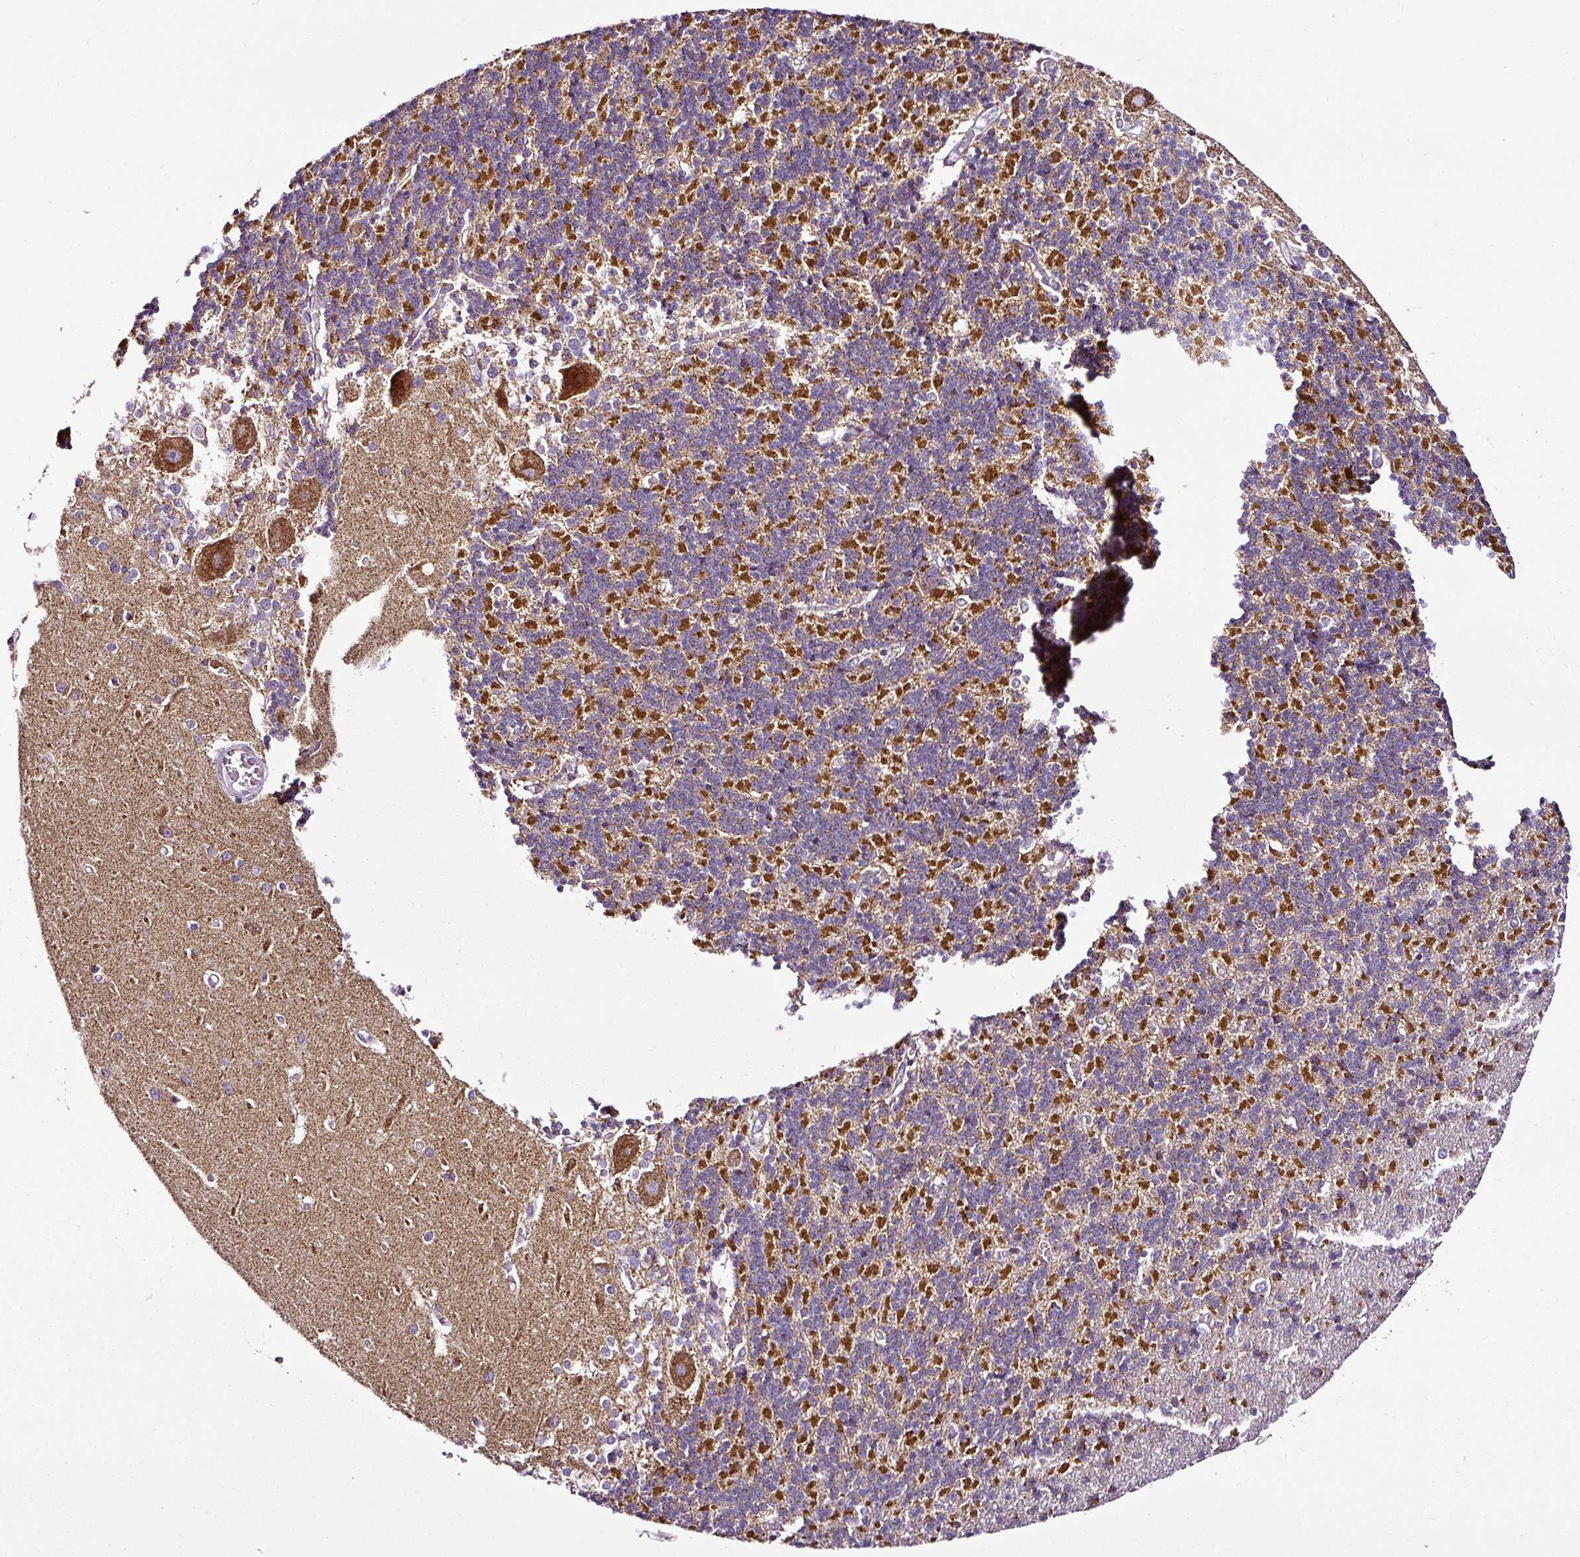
{"staining": {"intensity": "strong", "quantity": "25%-75%", "location": "cytoplasmic/membranous"}, "tissue": "cerebellum", "cell_type": "Cells in granular layer", "image_type": "normal", "snomed": [{"axis": "morphology", "description": "Normal tissue, NOS"}, {"axis": "topography", "description": "Cerebellum"}], "caption": "IHC of normal human cerebellum displays high levels of strong cytoplasmic/membranous staining in approximately 25%-75% of cells in granular layer. Immunohistochemistry stains the protein in brown and the nuclei are stained blue.", "gene": "DPAGT1", "patient": {"sex": "male", "age": 37}}